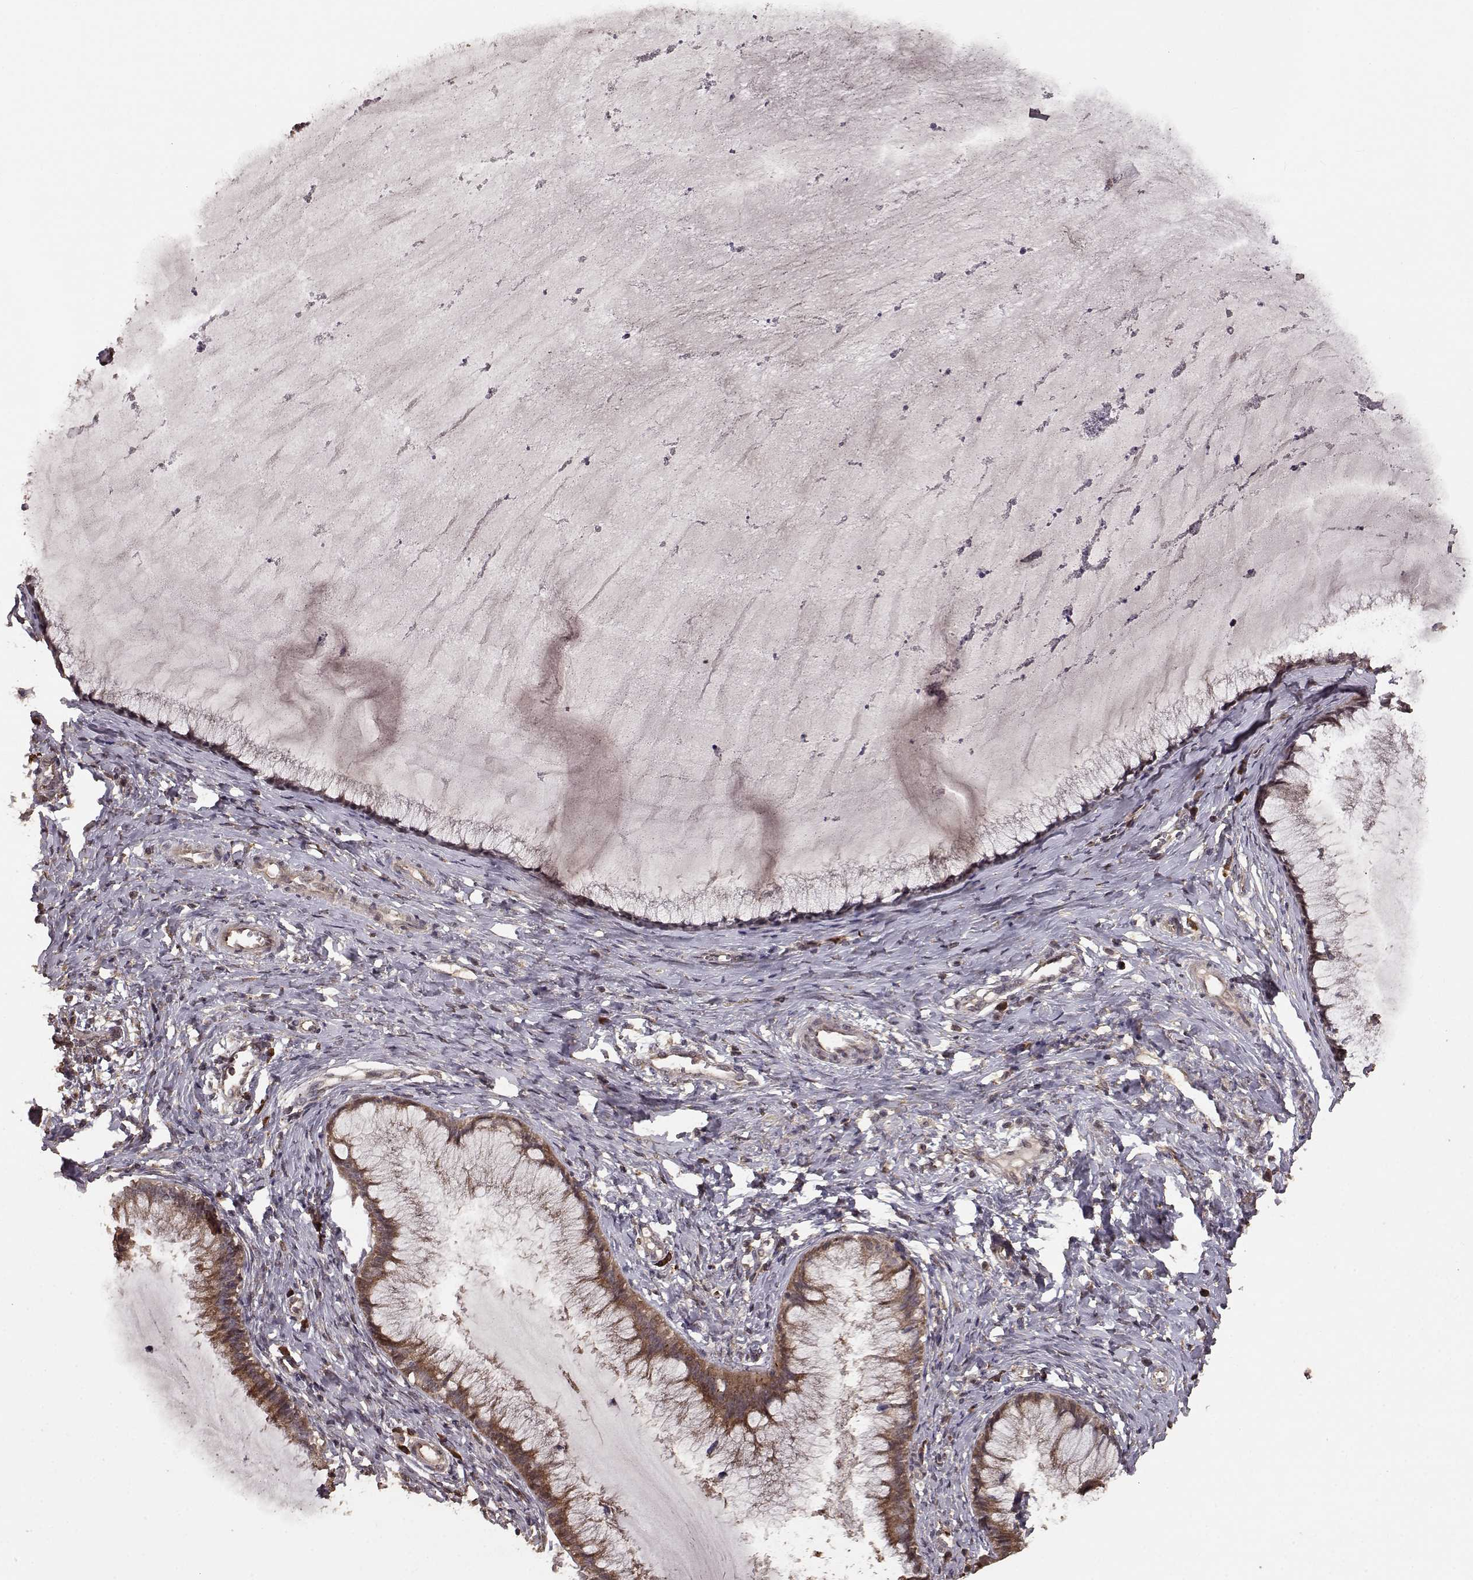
{"staining": {"intensity": "weak", "quantity": ">75%", "location": "cytoplasmic/membranous"}, "tissue": "cervical cancer", "cell_type": "Tumor cells", "image_type": "cancer", "snomed": [{"axis": "morphology", "description": "Squamous cell carcinoma, NOS"}, {"axis": "topography", "description": "Cervix"}], "caption": "This photomicrograph displays immunohistochemistry staining of cervical squamous cell carcinoma, with low weak cytoplasmic/membranous staining in approximately >75% of tumor cells.", "gene": "USP15", "patient": {"sex": "female", "age": 36}}